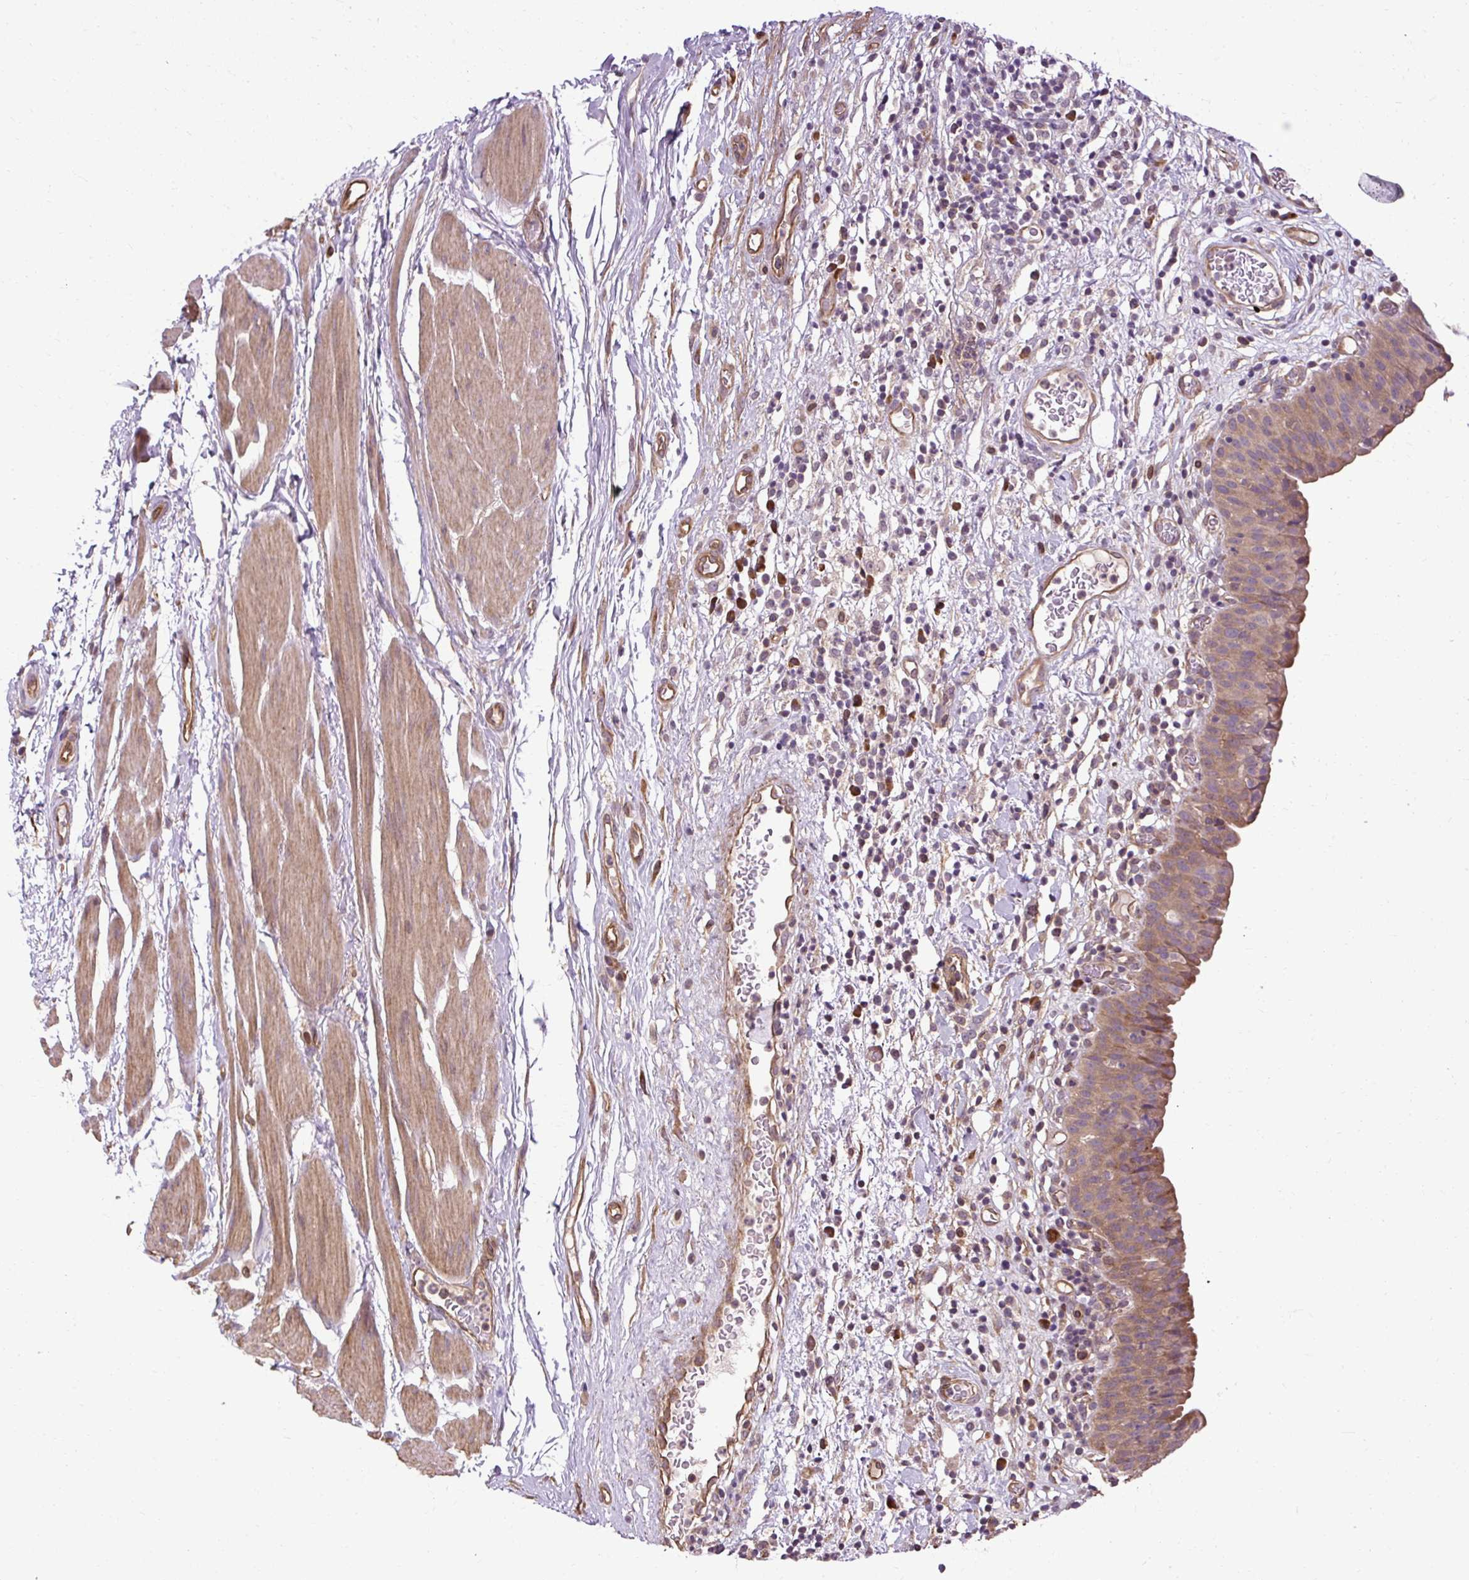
{"staining": {"intensity": "moderate", "quantity": ">75%", "location": "cytoplasmic/membranous"}, "tissue": "urinary bladder", "cell_type": "Urothelial cells", "image_type": "normal", "snomed": [{"axis": "morphology", "description": "Normal tissue, NOS"}, {"axis": "morphology", "description": "Inflammation, NOS"}, {"axis": "topography", "description": "Urinary bladder"}], "caption": "Immunohistochemistry micrograph of unremarkable urinary bladder stained for a protein (brown), which shows medium levels of moderate cytoplasmic/membranous staining in approximately >75% of urothelial cells.", "gene": "FLRT1", "patient": {"sex": "male", "age": 57}}